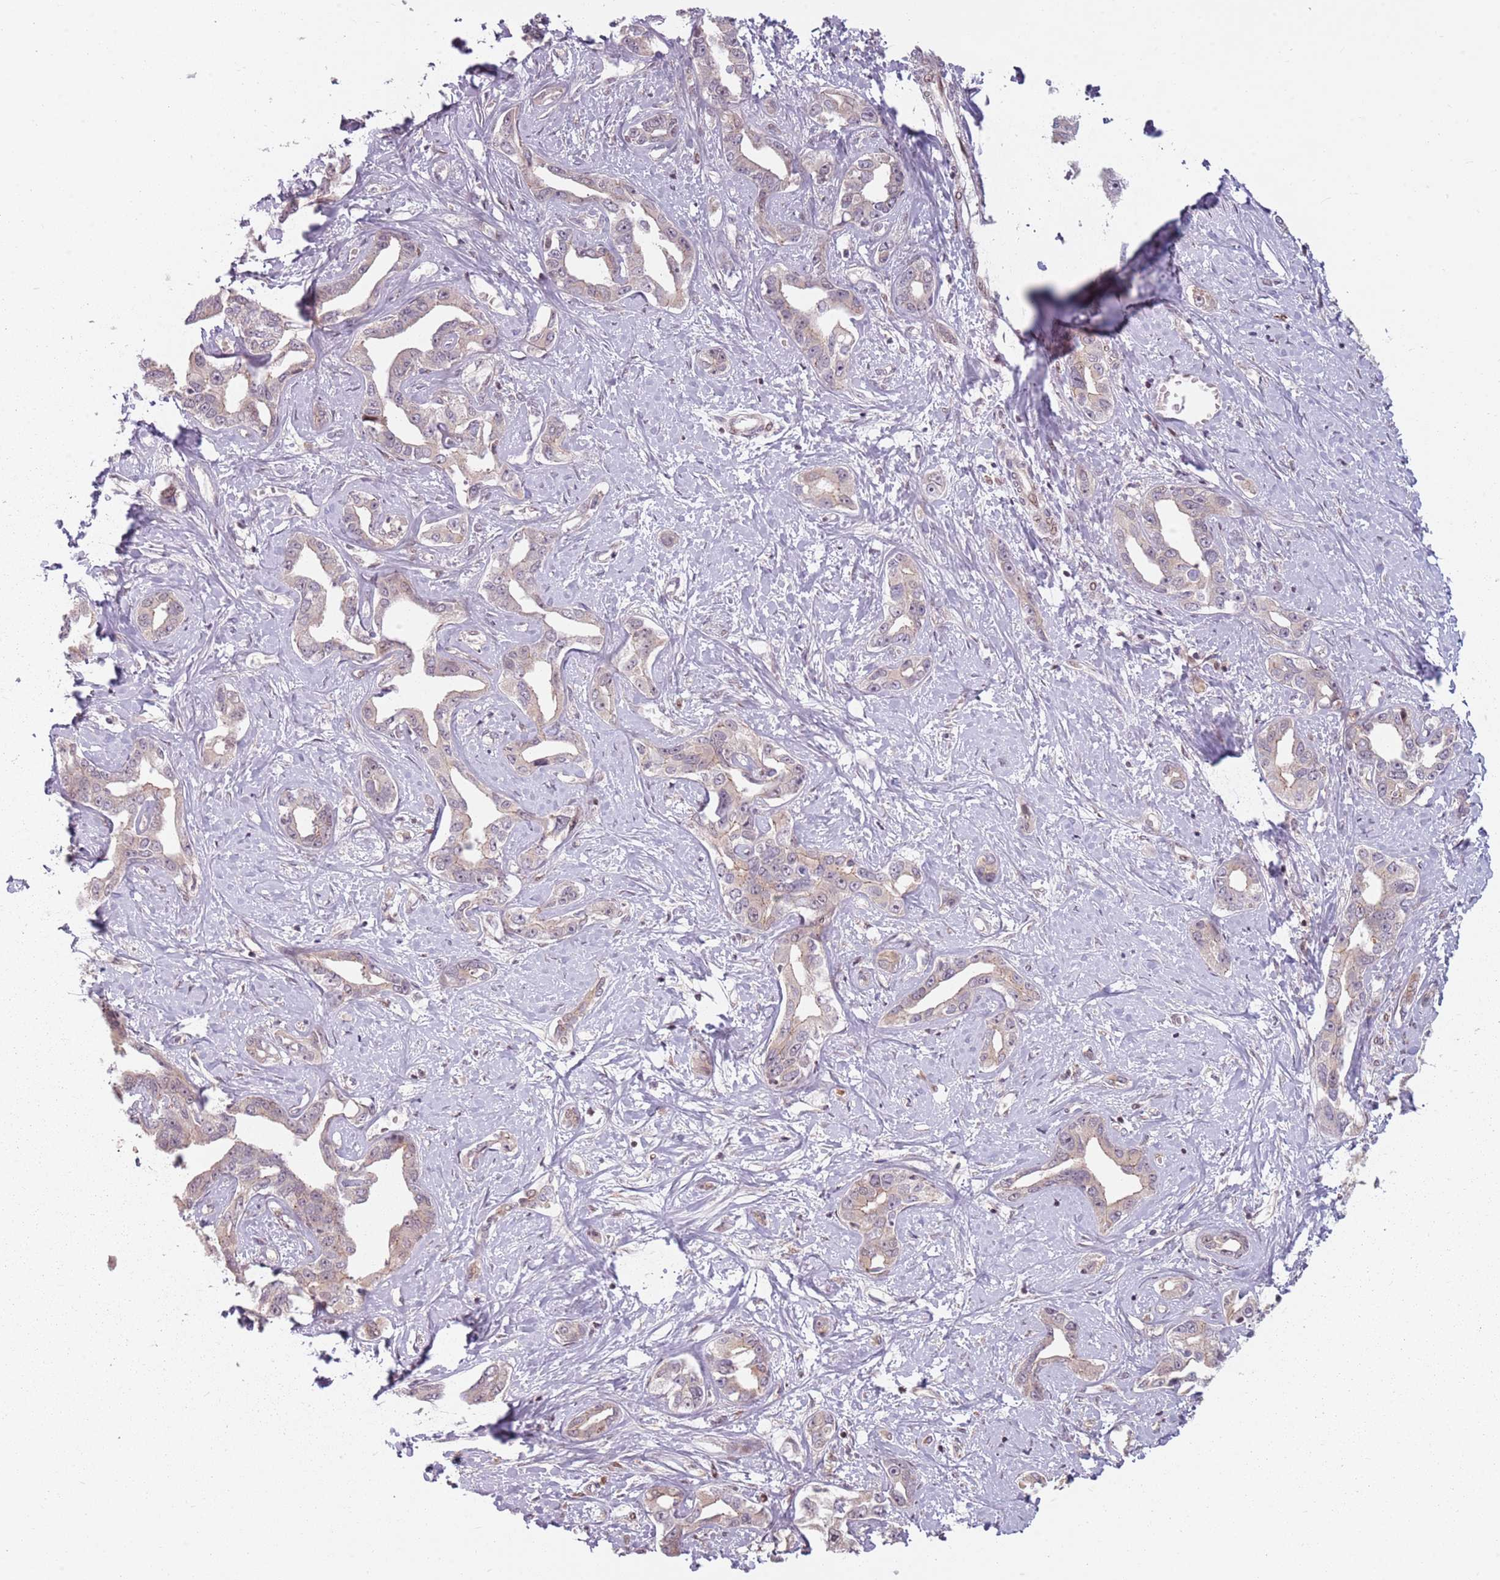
{"staining": {"intensity": "weak", "quantity": "25%-75%", "location": "cytoplasmic/membranous"}, "tissue": "liver cancer", "cell_type": "Tumor cells", "image_type": "cancer", "snomed": [{"axis": "morphology", "description": "Cholangiocarcinoma"}, {"axis": "topography", "description": "Liver"}], "caption": "Weak cytoplasmic/membranous staining is identified in approximately 25%-75% of tumor cells in cholangiocarcinoma (liver).", "gene": "ADGRG1", "patient": {"sex": "male", "age": 59}}